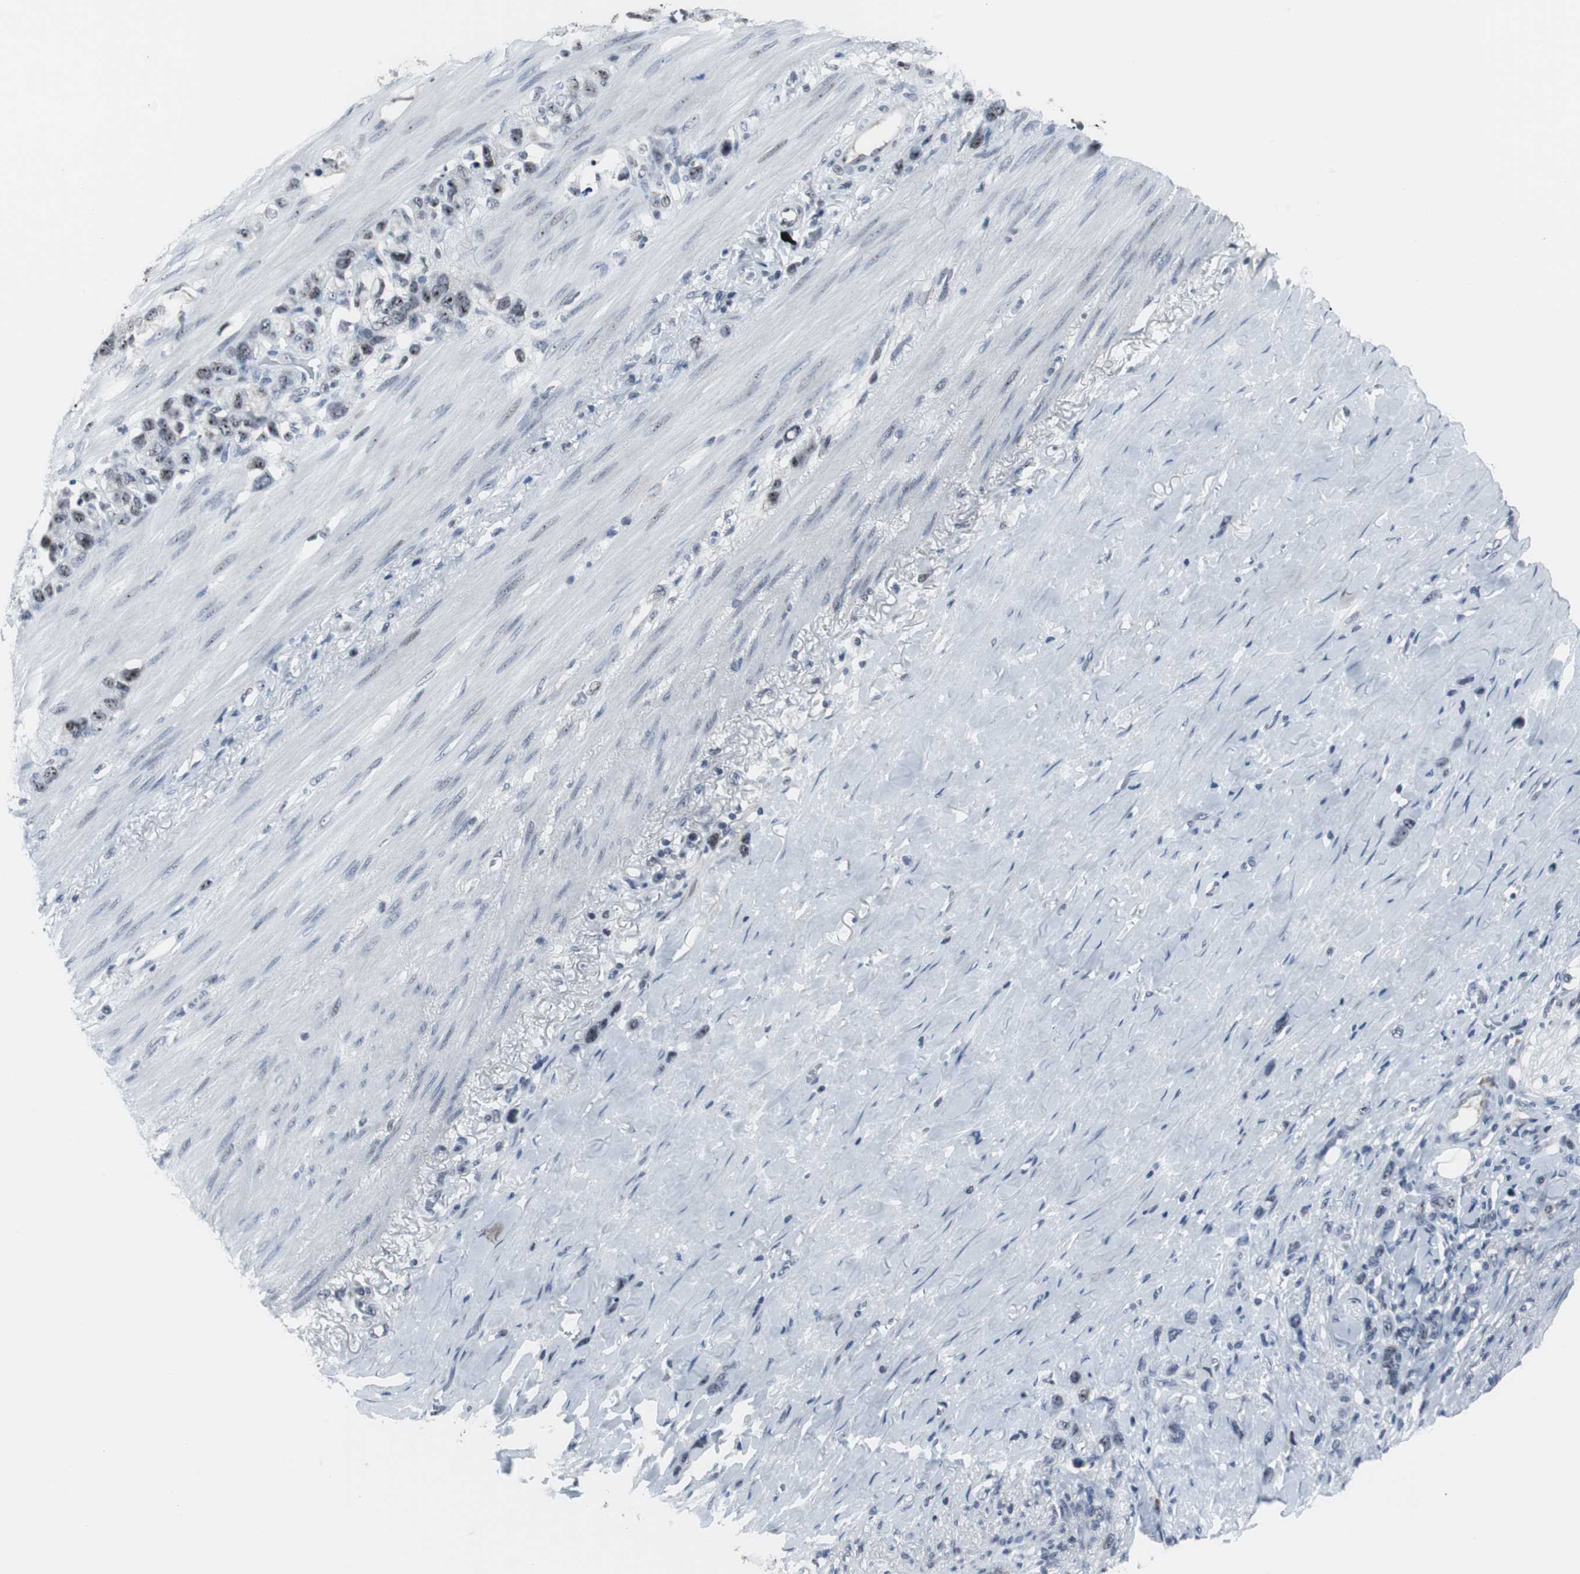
{"staining": {"intensity": "moderate", "quantity": ">75%", "location": "nuclear"}, "tissue": "stomach cancer", "cell_type": "Tumor cells", "image_type": "cancer", "snomed": [{"axis": "morphology", "description": "Normal tissue, NOS"}, {"axis": "morphology", "description": "Adenocarcinoma, NOS"}, {"axis": "morphology", "description": "Adenocarcinoma, High grade"}, {"axis": "topography", "description": "Stomach, upper"}, {"axis": "topography", "description": "Stomach"}], "caption": "Protein expression analysis of human stomach adenocarcinoma reveals moderate nuclear staining in approximately >75% of tumor cells.", "gene": "DOK1", "patient": {"sex": "female", "age": 65}}